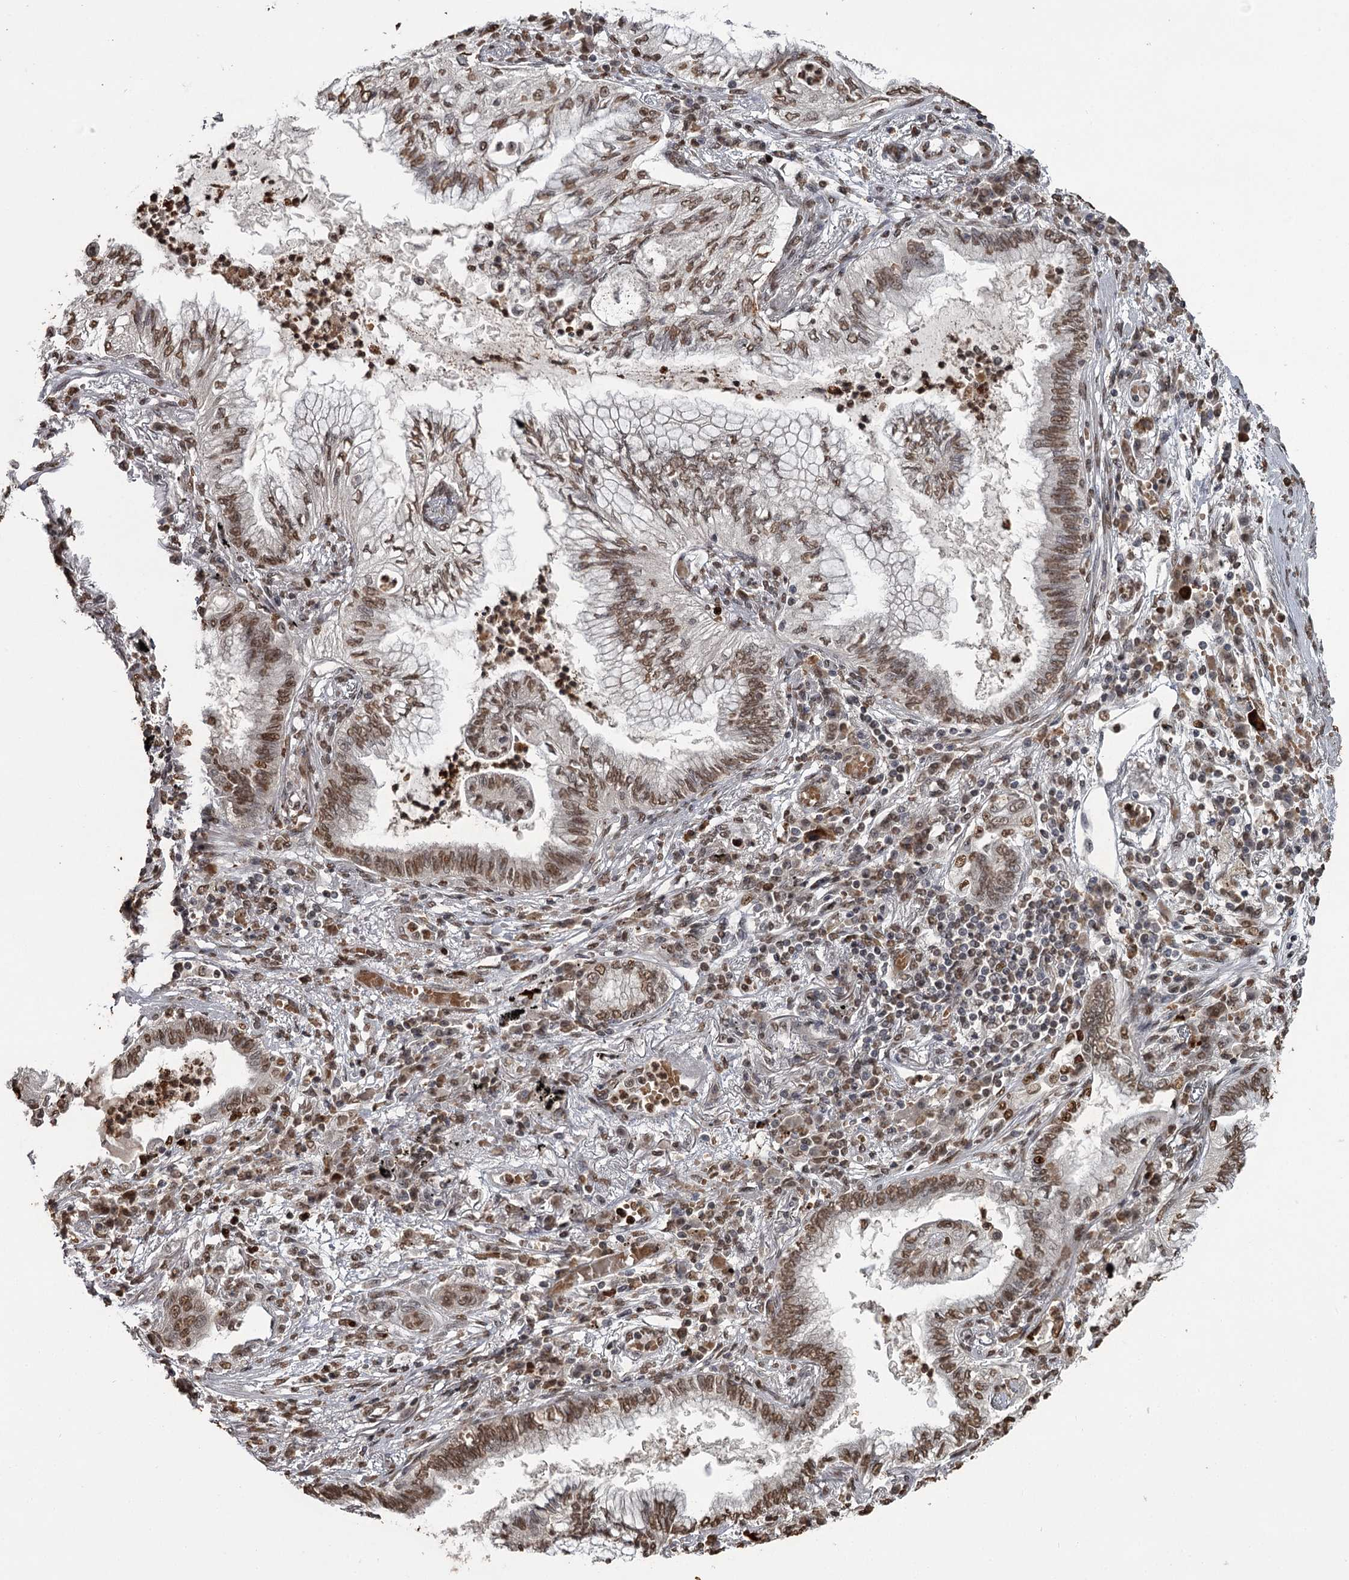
{"staining": {"intensity": "moderate", "quantity": ">75%", "location": "nuclear"}, "tissue": "lung cancer", "cell_type": "Tumor cells", "image_type": "cancer", "snomed": [{"axis": "morphology", "description": "Adenocarcinoma, NOS"}, {"axis": "topography", "description": "Lung"}], "caption": "Immunohistochemistry histopathology image of human lung cancer stained for a protein (brown), which exhibits medium levels of moderate nuclear staining in approximately >75% of tumor cells.", "gene": "THYN1", "patient": {"sex": "female", "age": 70}}